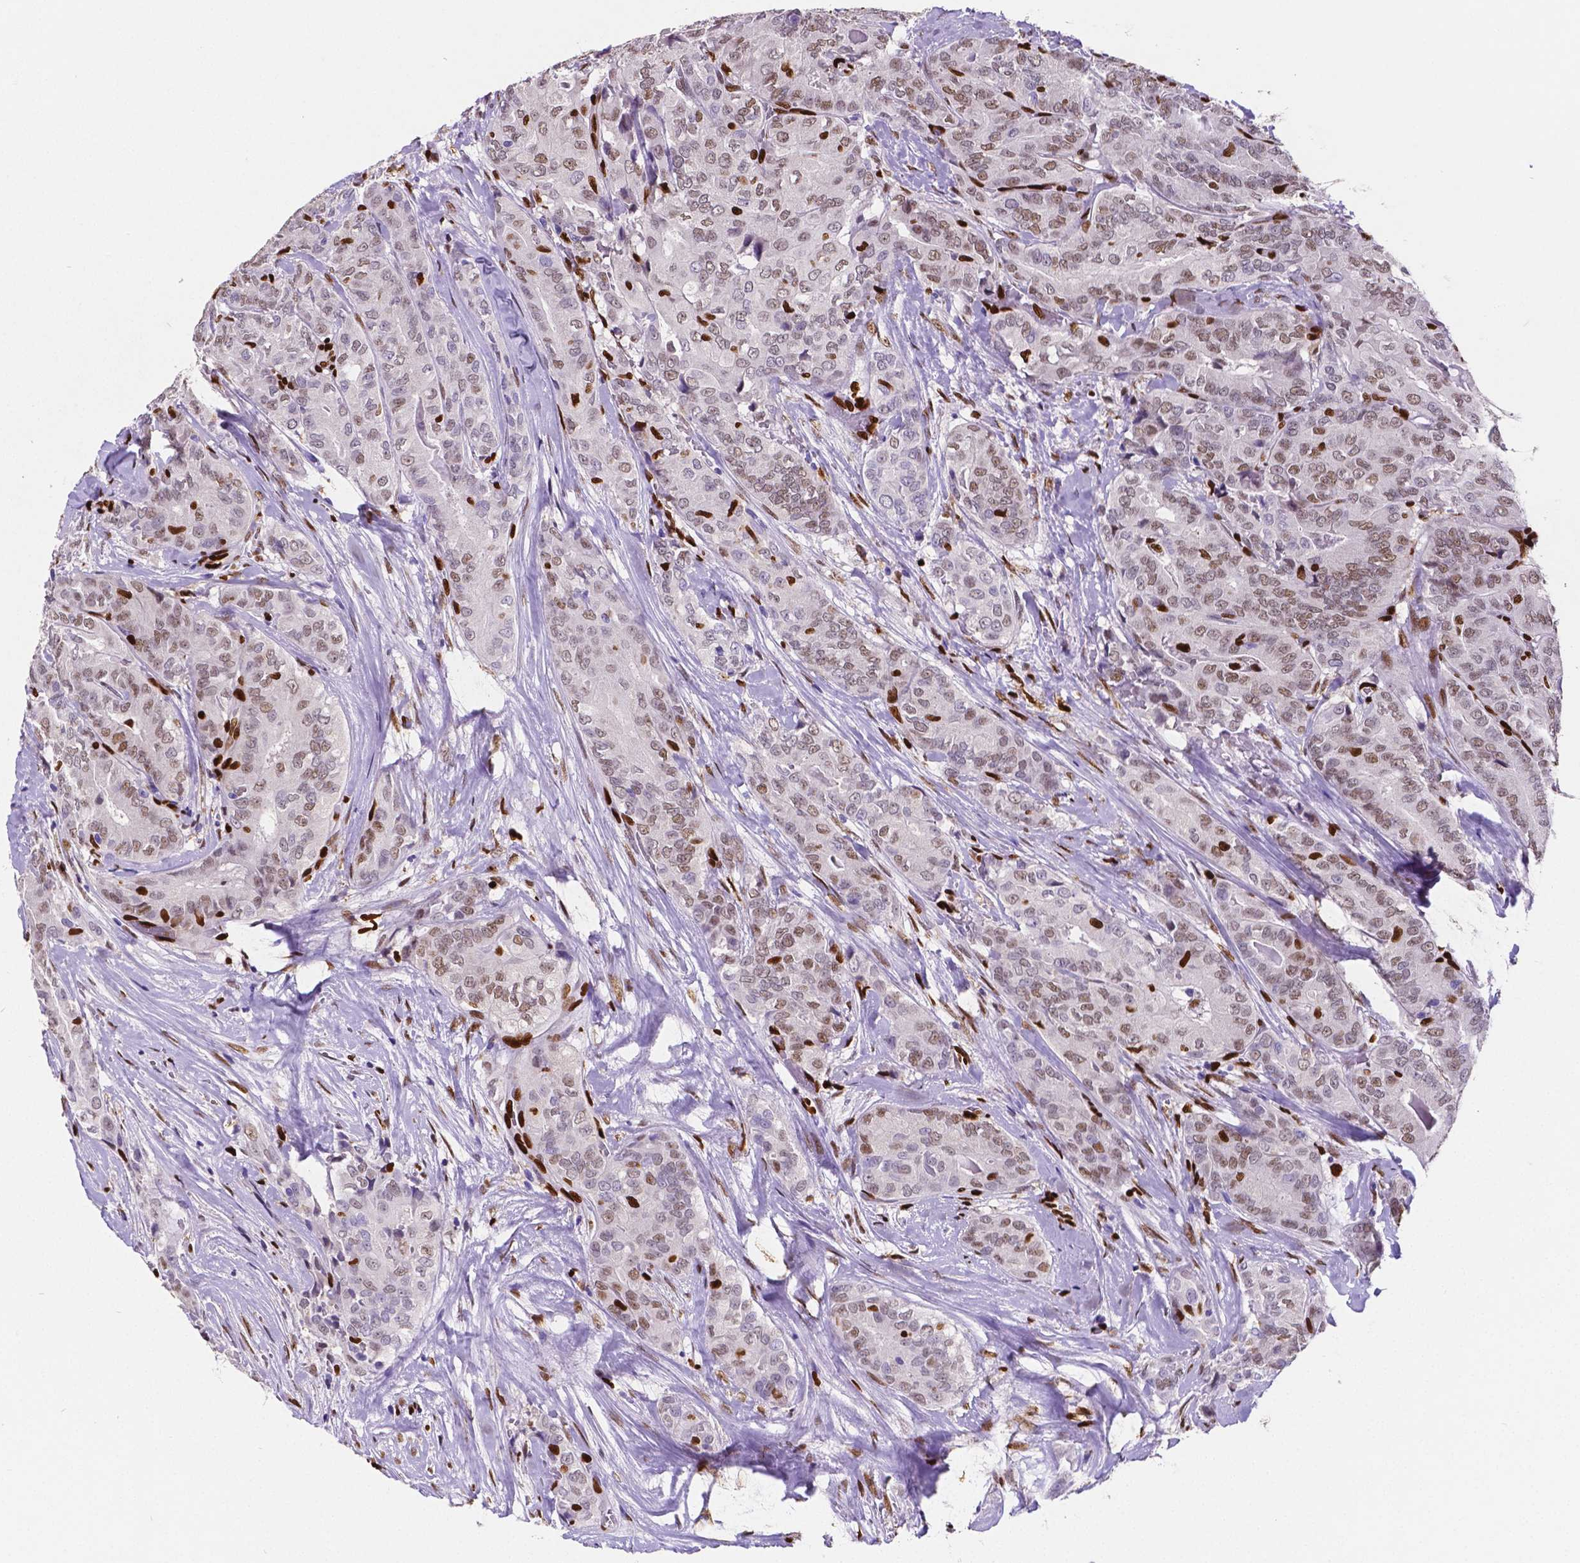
{"staining": {"intensity": "moderate", "quantity": ">75%", "location": "nuclear"}, "tissue": "thyroid cancer", "cell_type": "Tumor cells", "image_type": "cancer", "snomed": [{"axis": "morphology", "description": "Papillary adenocarcinoma, NOS"}, {"axis": "topography", "description": "Thyroid gland"}], "caption": "High-magnification brightfield microscopy of thyroid cancer (papillary adenocarcinoma) stained with DAB (3,3'-diaminobenzidine) (brown) and counterstained with hematoxylin (blue). tumor cells exhibit moderate nuclear expression is identified in approximately>75% of cells.", "gene": "MEF2C", "patient": {"sex": "male", "age": 61}}